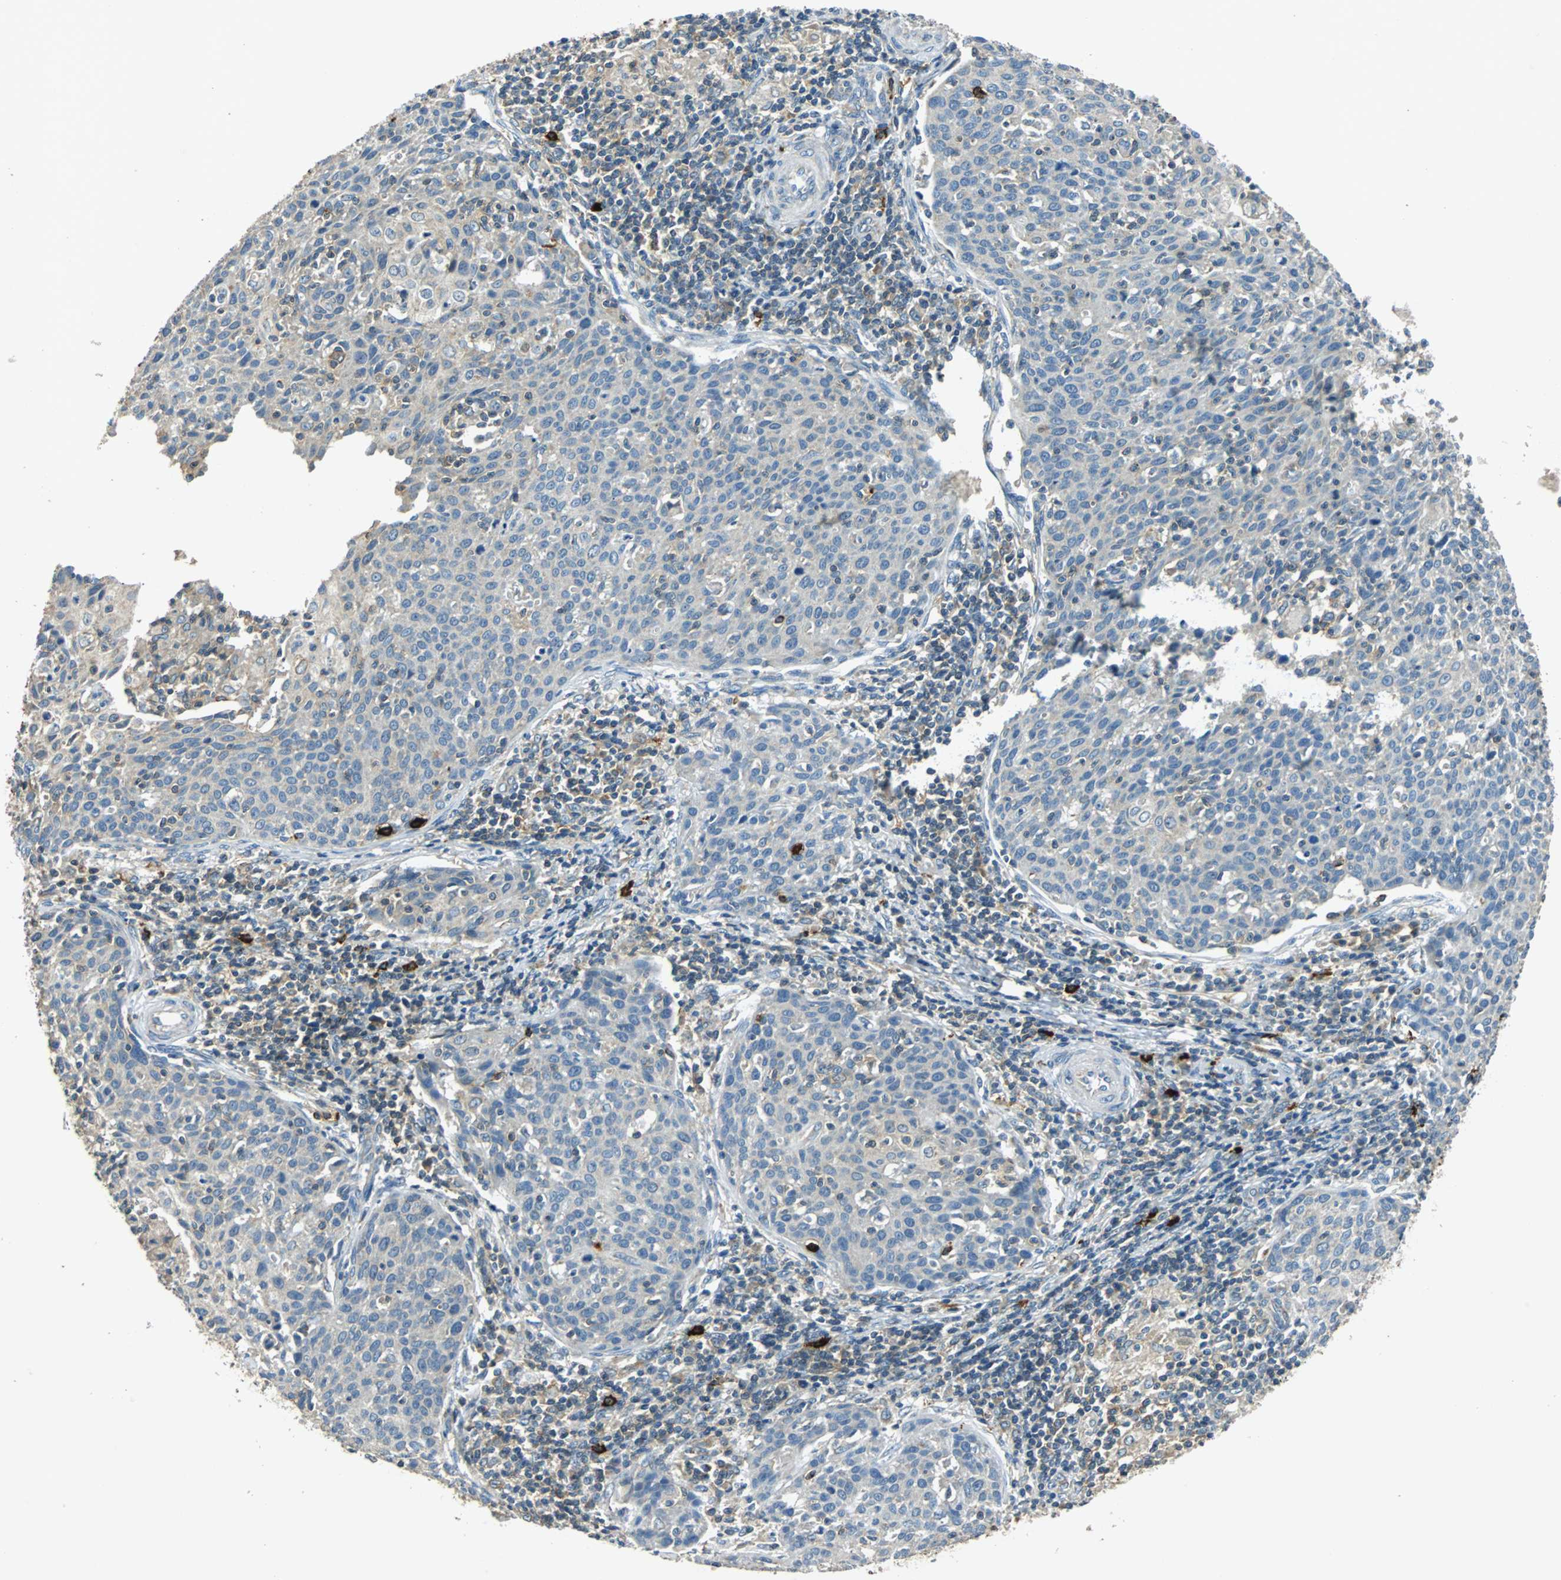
{"staining": {"intensity": "weak", "quantity": ">75%", "location": "cytoplasmic/membranous"}, "tissue": "cervical cancer", "cell_type": "Tumor cells", "image_type": "cancer", "snomed": [{"axis": "morphology", "description": "Squamous cell carcinoma, NOS"}, {"axis": "topography", "description": "Cervix"}], "caption": "A low amount of weak cytoplasmic/membranous staining is seen in about >75% of tumor cells in cervical squamous cell carcinoma tissue. The staining was performed using DAB, with brown indicating positive protein expression. Nuclei are stained blue with hematoxylin.", "gene": "CPA3", "patient": {"sex": "female", "age": 38}}